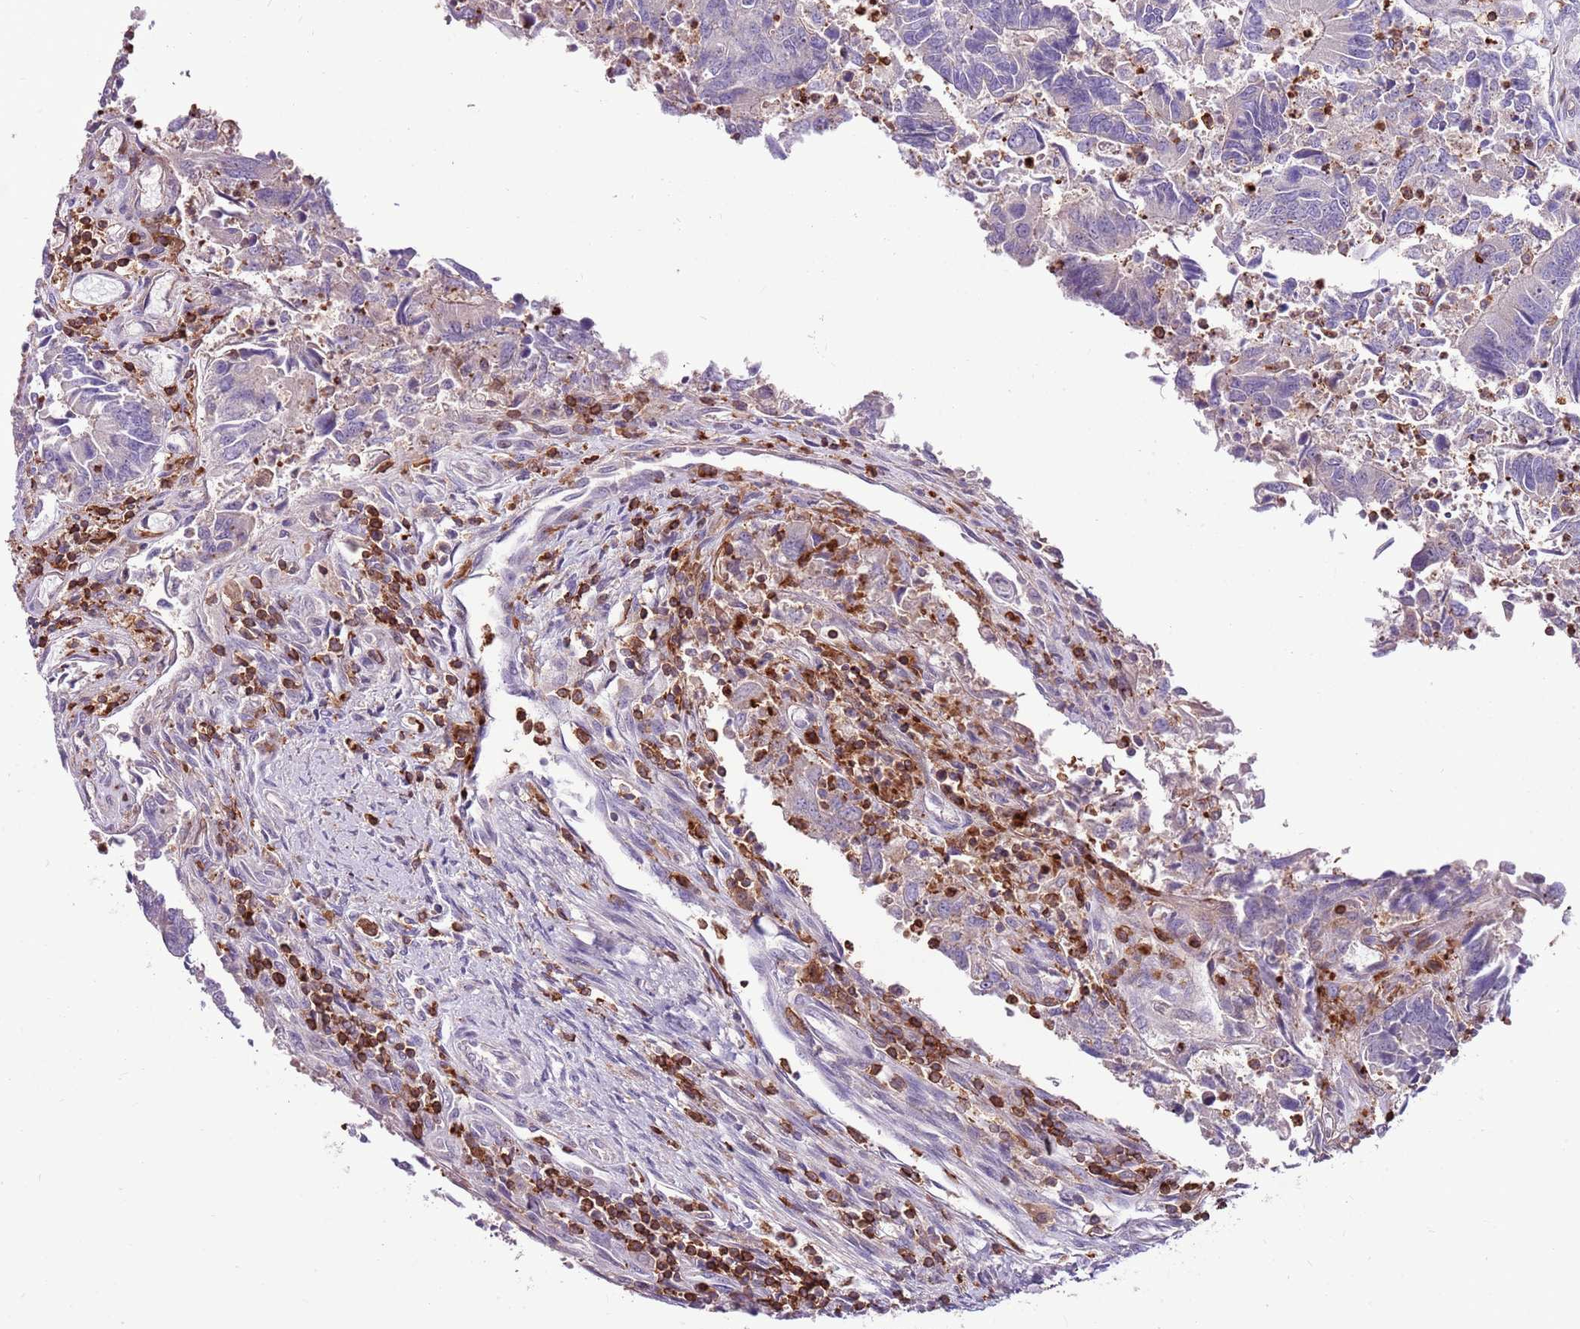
{"staining": {"intensity": "negative", "quantity": "none", "location": "none"}, "tissue": "colorectal cancer", "cell_type": "Tumor cells", "image_type": "cancer", "snomed": [{"axis": "morphology", "description": "Adenocarcinoma, NOS"}, {"axis": "topography", "description": "Colon"}], "caption": "Tumor cells show no significant protein staining in adenocarcinoma (colorectal). (Immunohistochemistry, brightfield microscopy, high magnification).", "gene": "ZSWIM1", "patient": {"sex": "female", "age": 67}}